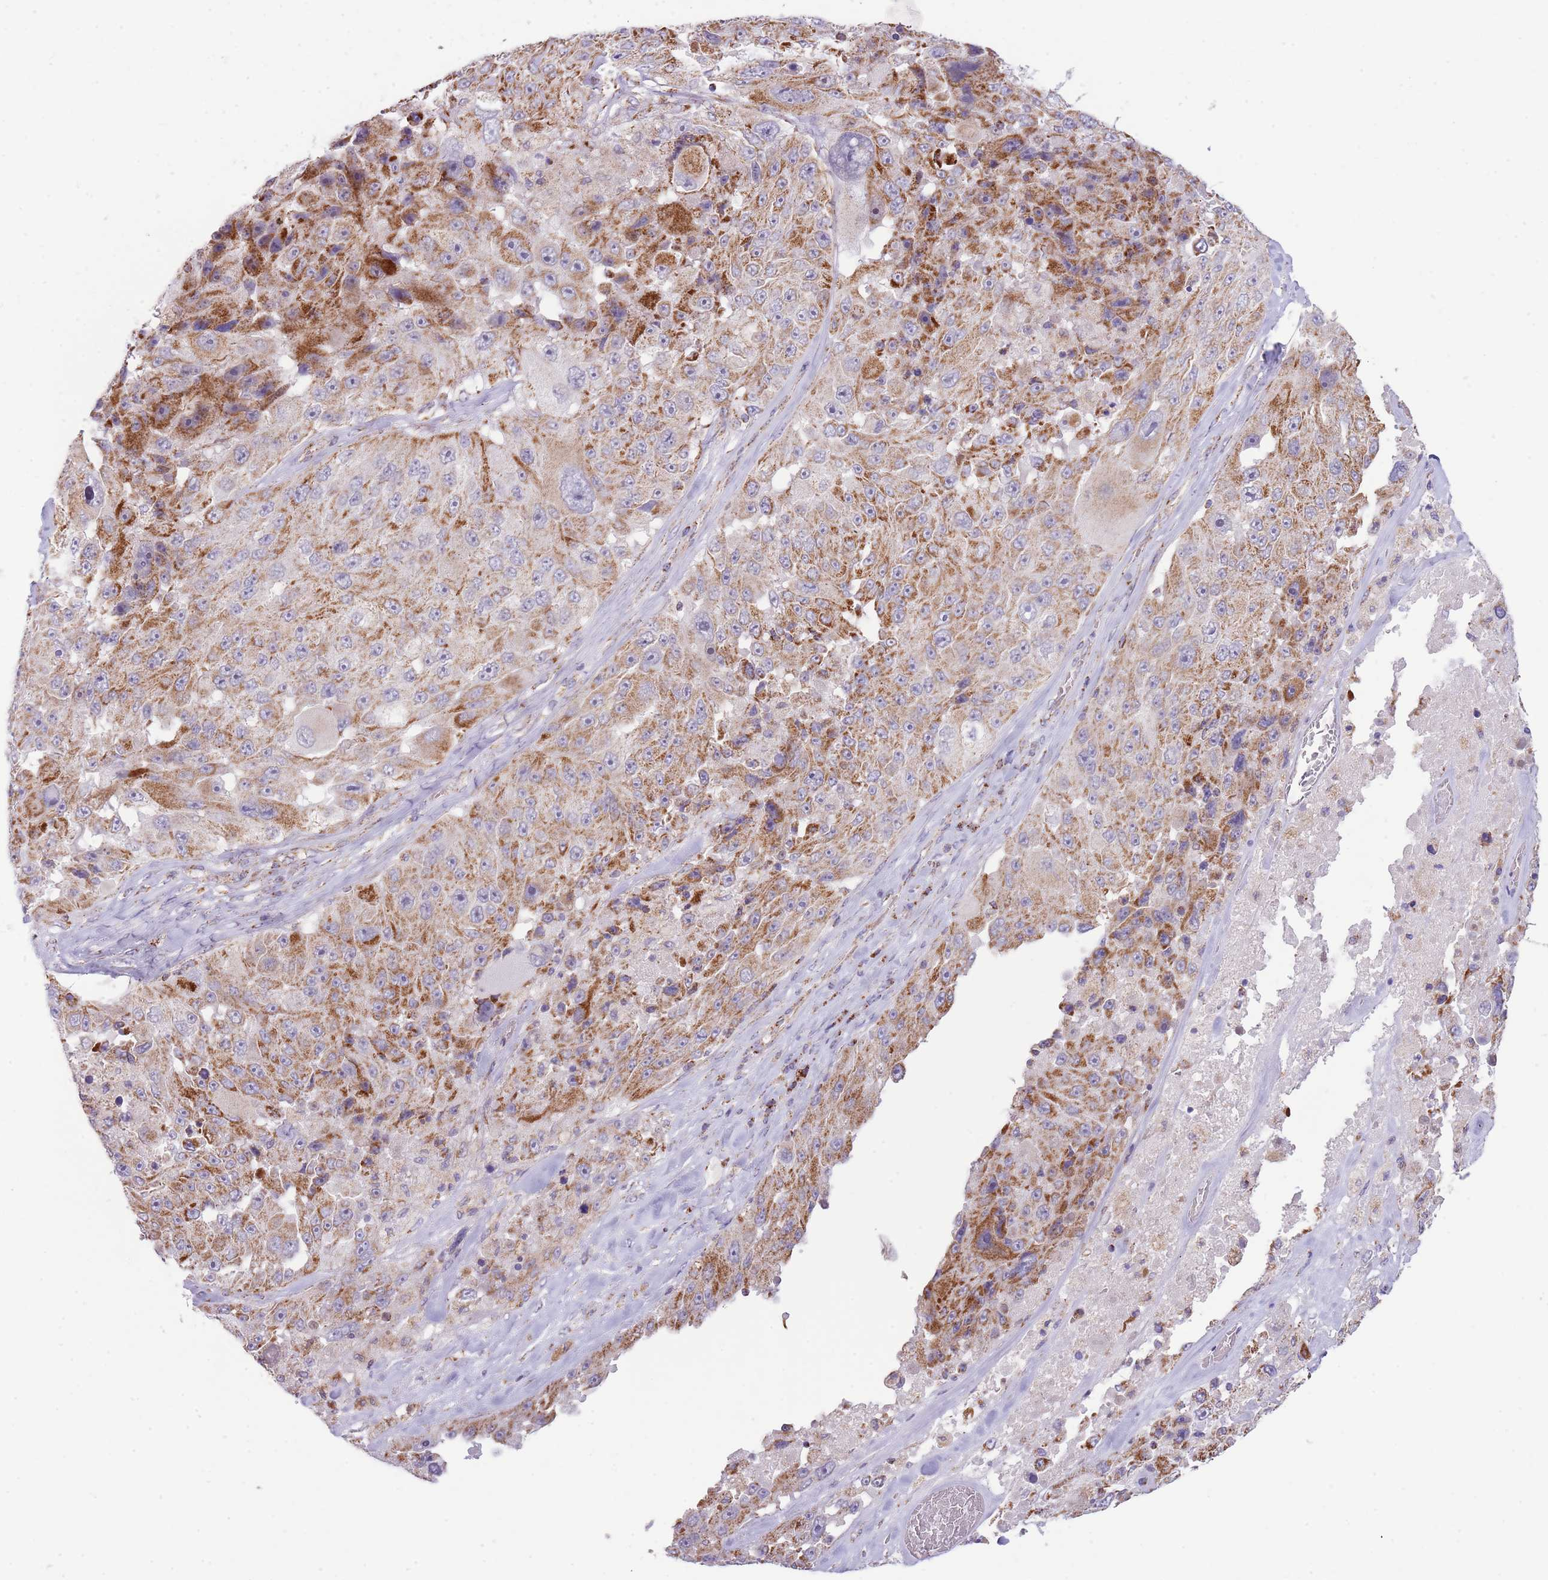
{"staining": {"intensity": "moderate", "quantity": ">75%", "location": "cytoplasmic/membranous"}, "tissue": "melanoma", "cell_type": "Tumor cells", "image_type": "cancer", "snomed": [{"axis": "morphology", "description": "Malignant melanoma, Metastatic site"}, {"axis": "topography", "description": "Lymph node"}], "caption": "Malignant melanoma (metastatic site) was stained to show a protein in brown. There is medium levels of moderate cytoplasmic/membranous positivity in about >75% of tumor cells. (DAB (3,3'-diaminobenzidine) IHC with brightfield microscopy, high magnification).", "gene": "LHX6", "patient": {"sex": "male", "age": 62}}